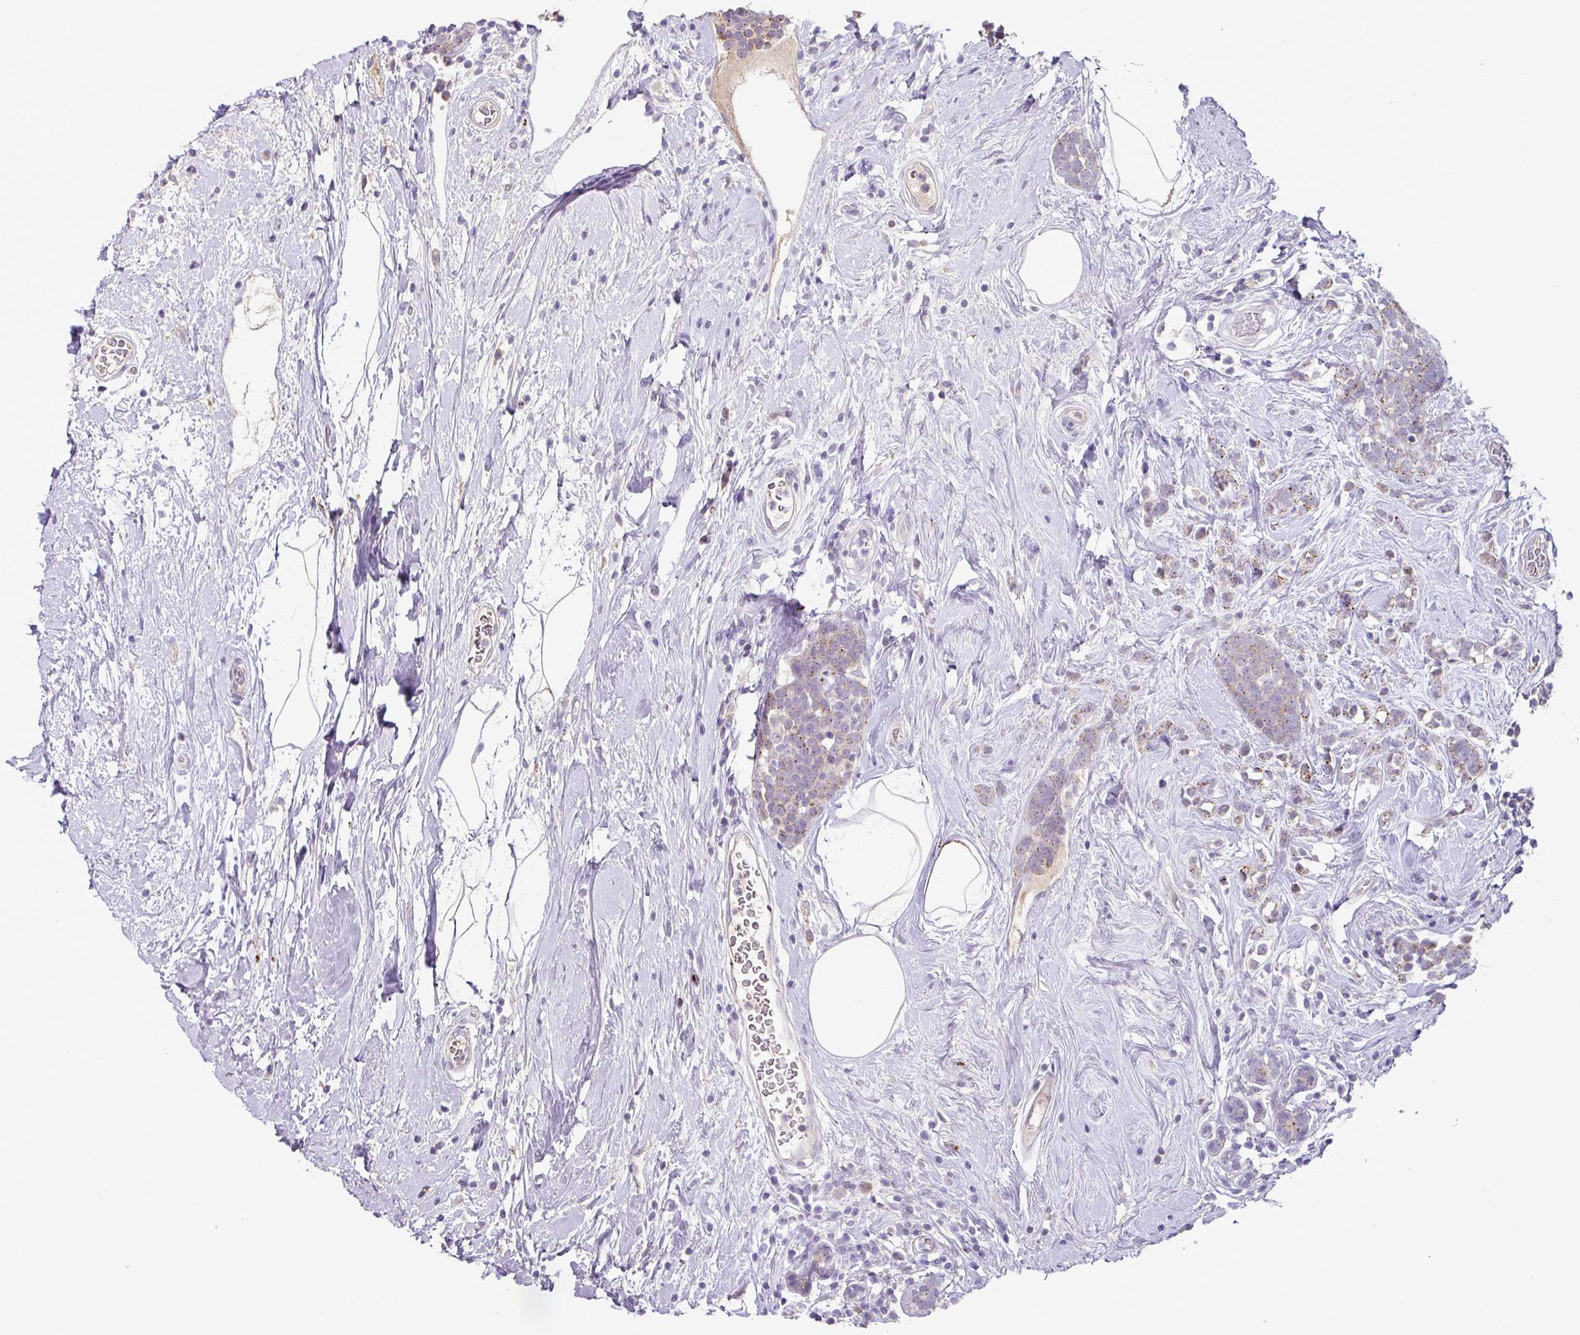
{"staining": {"intensity": "weak", "quantity": "<25%", "location": "cytoplasmic/membranous"}, "tissue": "breast cancer", "cell_type": "Tumor cells", "image_type": "cancer", "snomed": [{"axis": "morphology", "description": "Duct carcinoma"}, {"axis": "topography", "description": "Breast"}], "caption": "Immunohistochemistry (IHC) histopathology image of breast cancer stained for a protein (brown), which displays no positivity in tumor cells.", "gene": "PLEKHH3", "patient": {"sex": "female", "age": 75}}